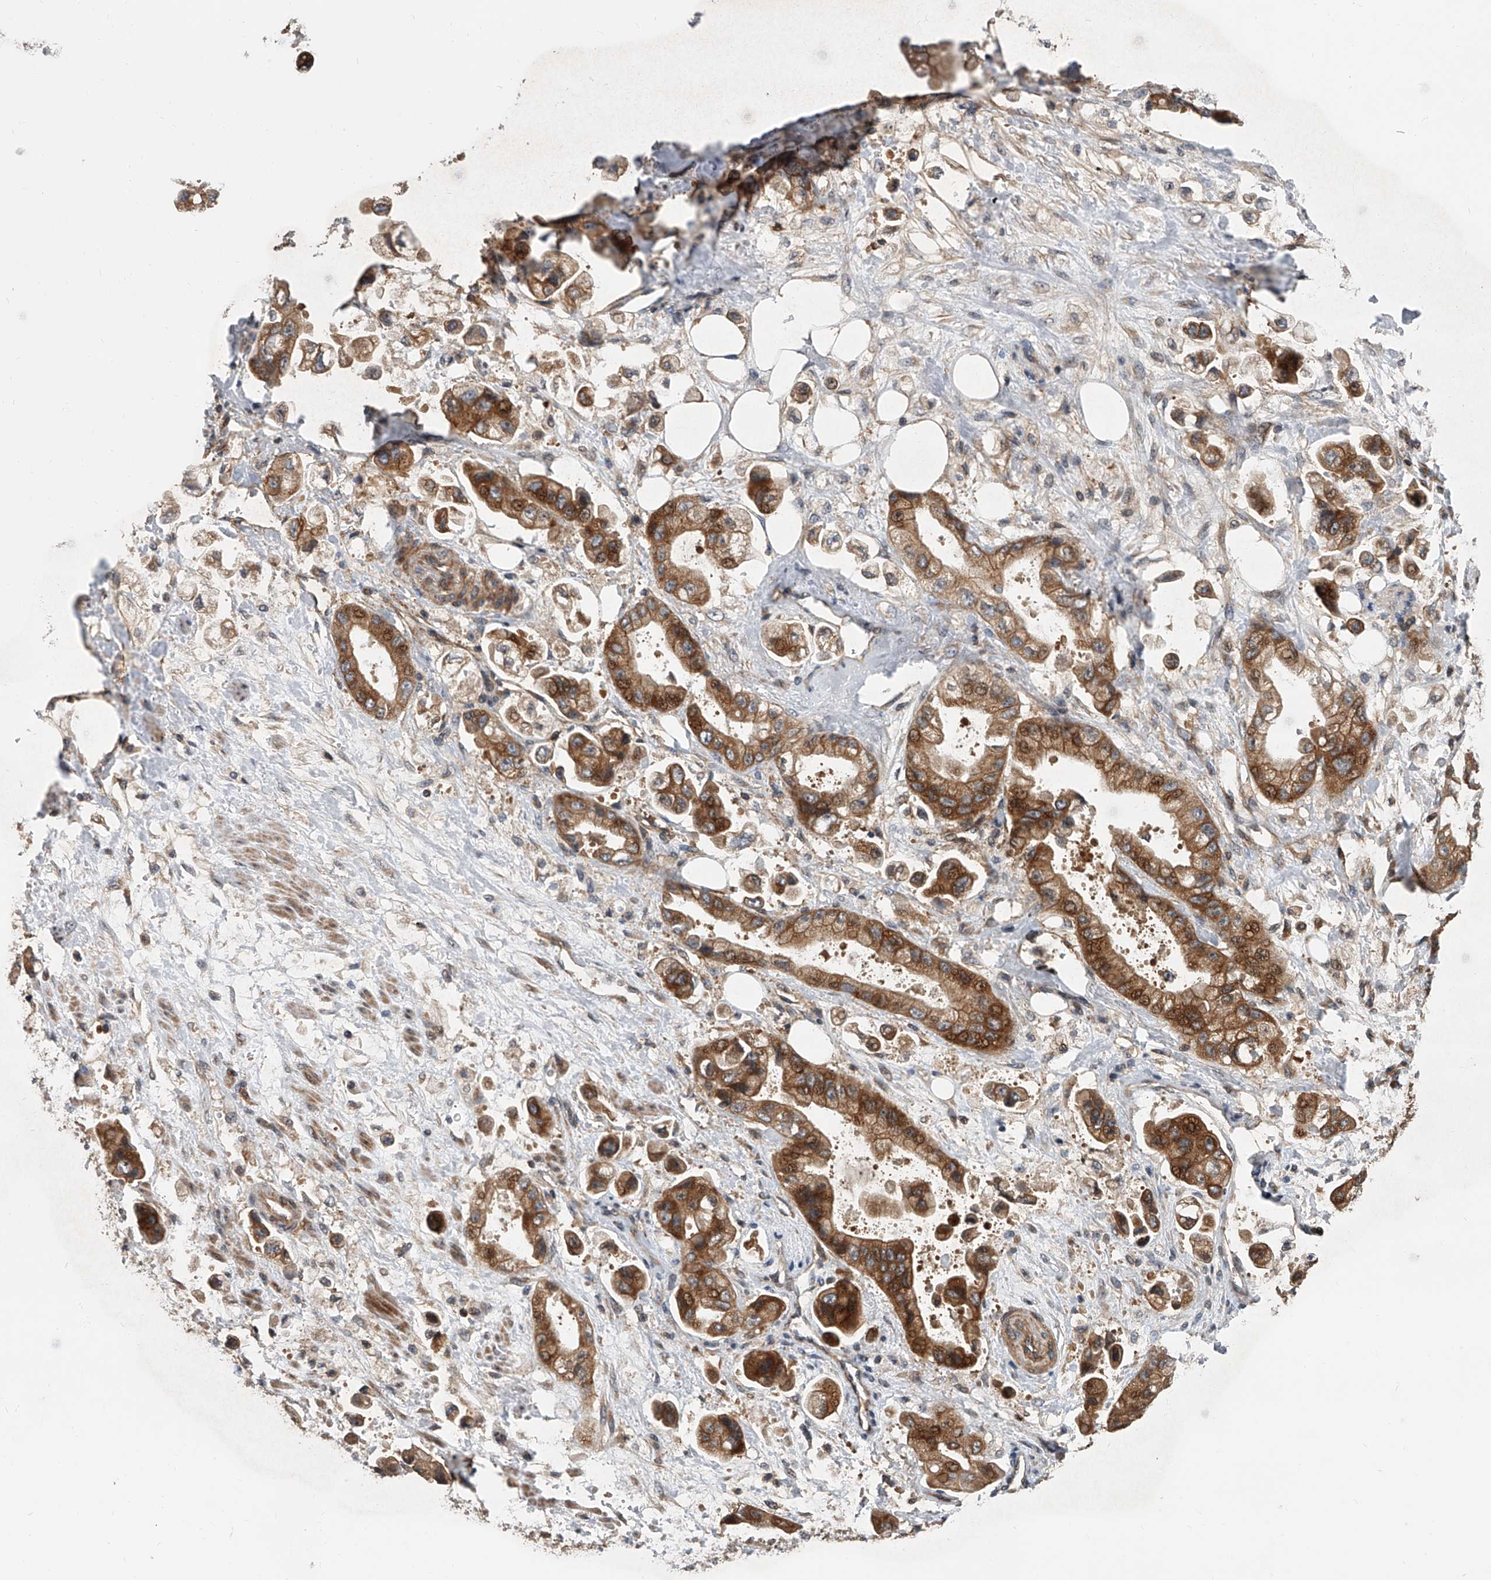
{"staining": {"intensity": "strong", "quantity": ">75%", "location": "cytoplasmic/membranous"}, "tissue": "stomach cancer", "cell_type": "Tumor cells", "image_type": "cancer", "snomed": [{"axis": "morphology", "description": "Adenocarcinoma, NOS"}, {"axis": "topography", "description": "Stomach"}], "caption": "Immunohistochemical staining of adenocarcinoma (stomach) demonstrates high levels of strong cytoplasmic/membranous expression in approximately >75% of tumor cells.", "gene": "USP47", "patient": {"sex": "male", "age": 62}}